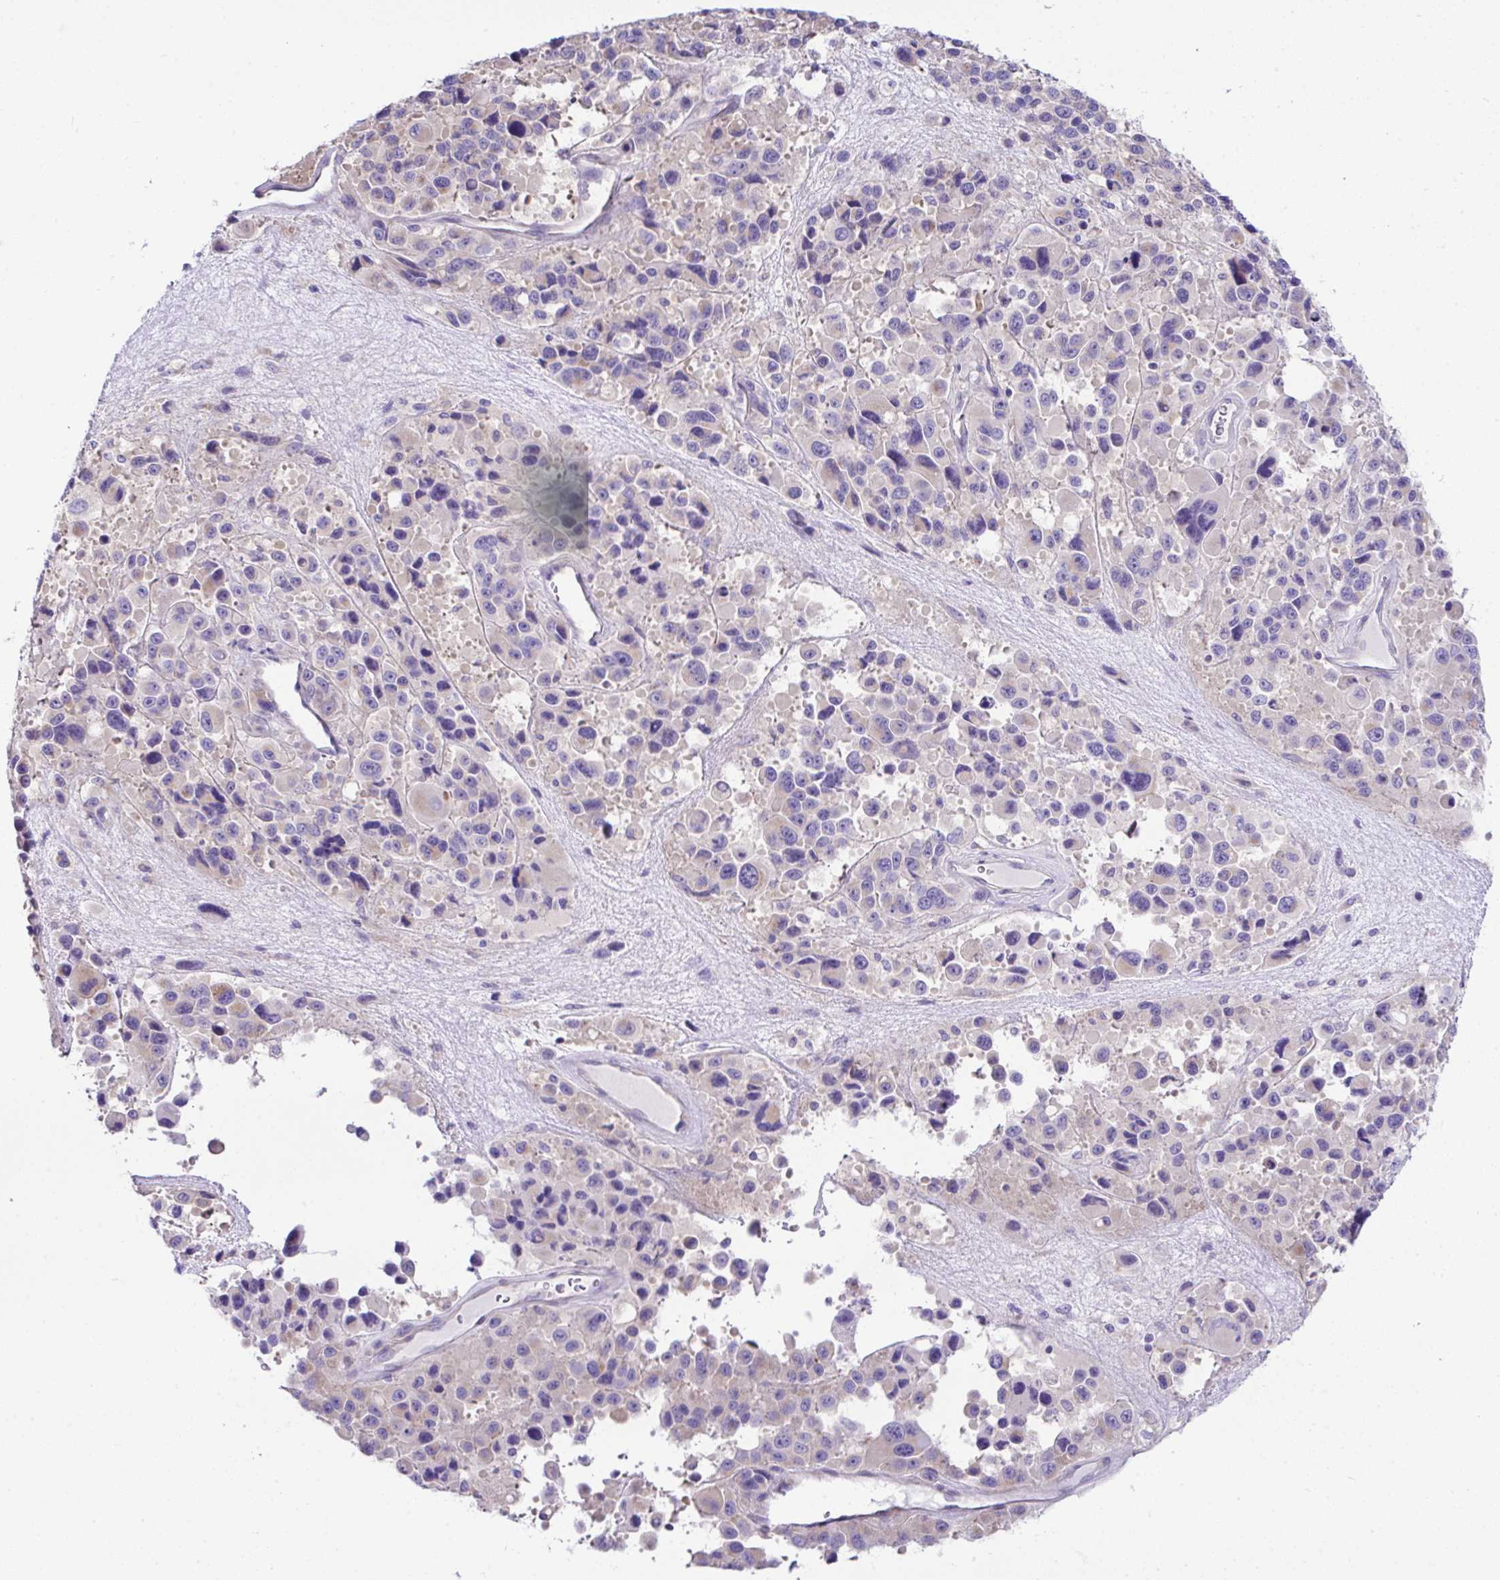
{"staining": {"intensity": "negative", "quantity": "none", "location": "none"}, "tissue": "melanoma", "cell_type": "Tumor cells", "image_type": "cancer", "snomed": [{"axis": "morphology", "description": "Malignant melanoma, Metastatic site"}, {"axis": "topography", "description": "Lymph node"}], "caption": "High magnification brightfield microscopy of melanoma stained with DAB (3,3'-diaminobenzidine) (brown) and counterstained with hematoxylin (blue): tumor cells show no significant expression.", "gene": "OR4P4", "patient": {"sex": "female", "age": 65}}